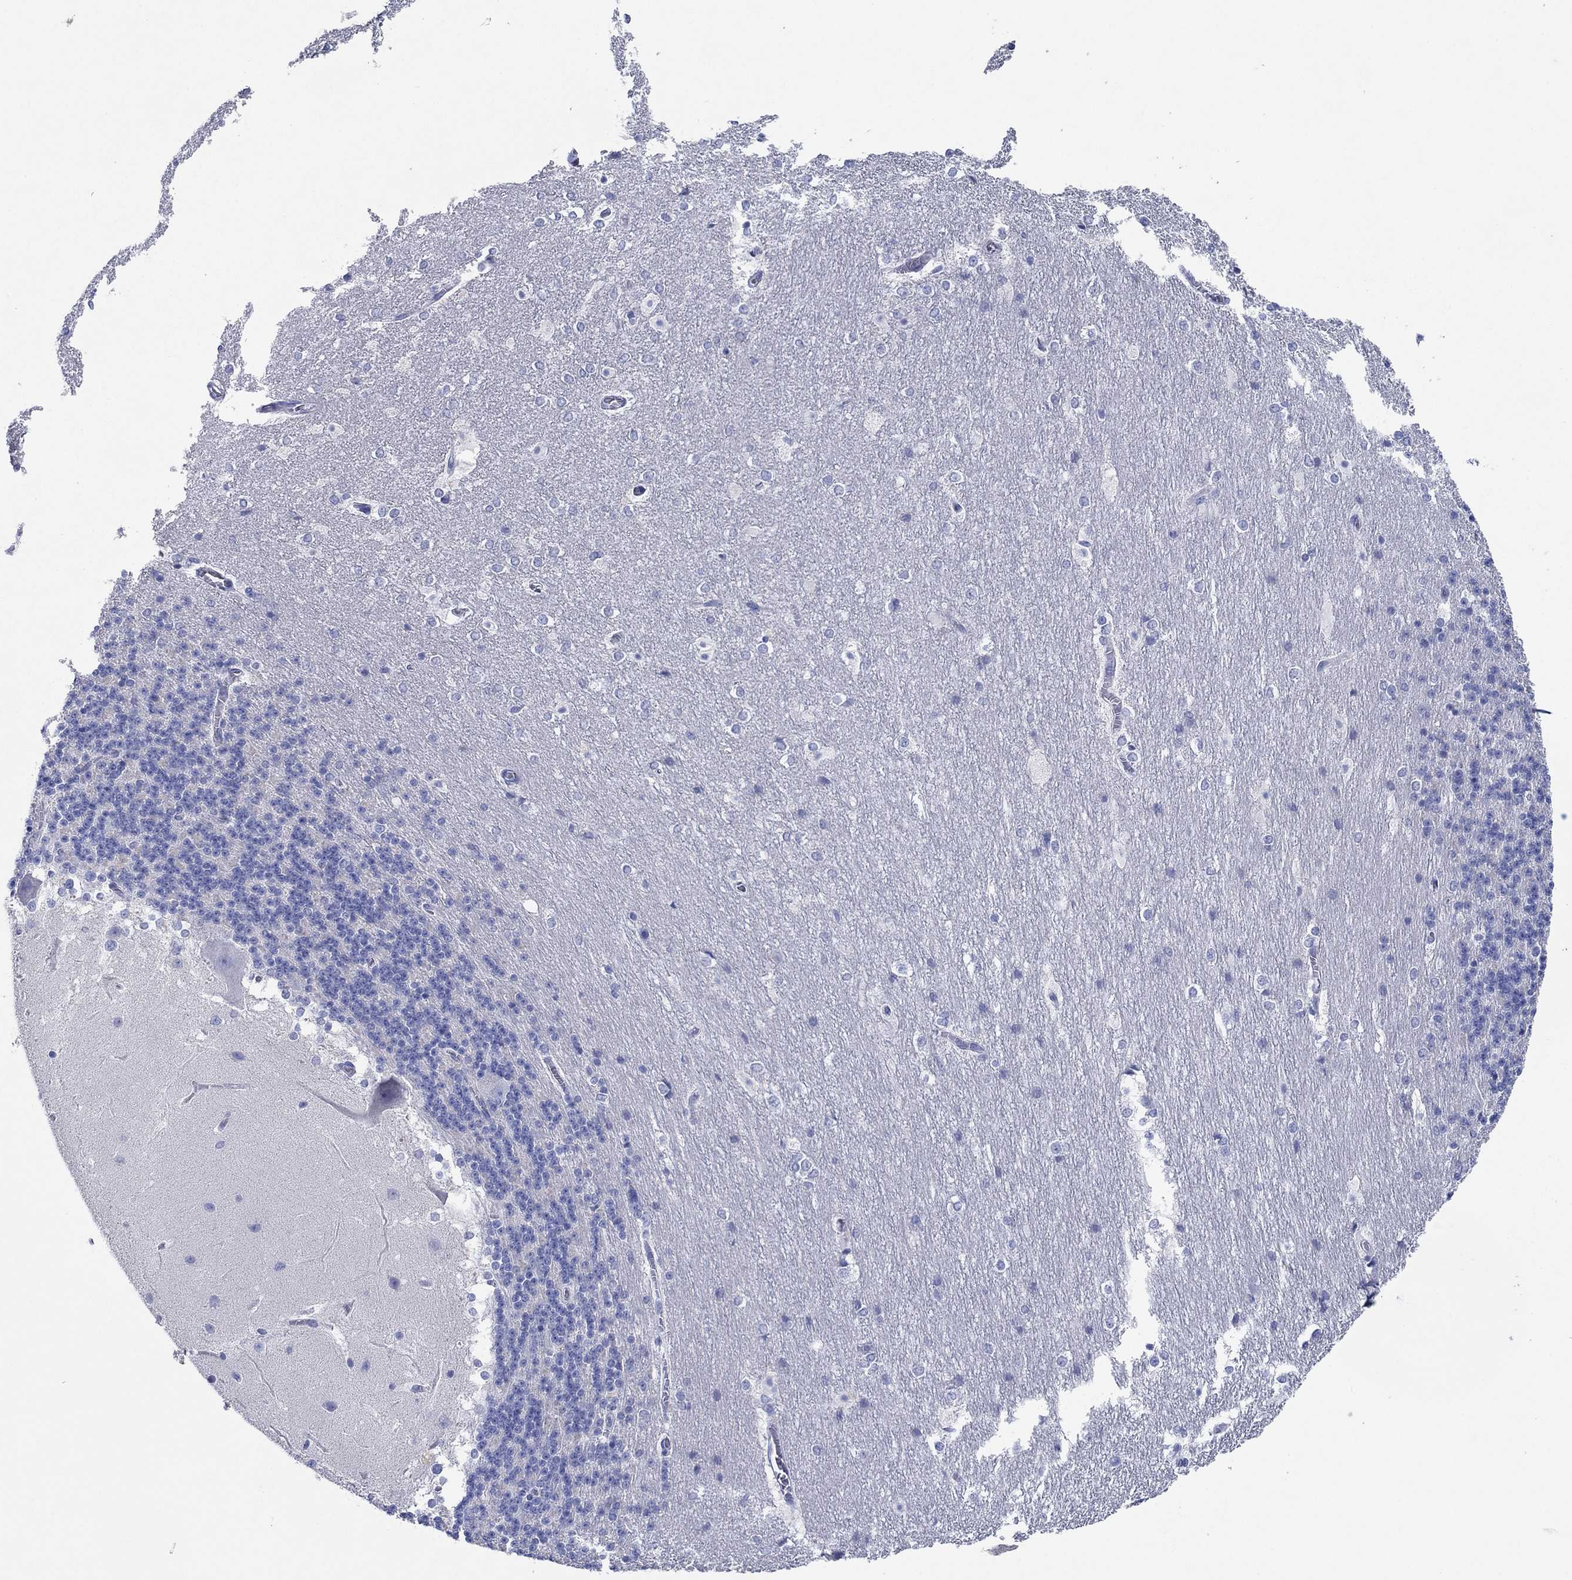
{"staining": {"intensity": "negative", "quantity": "none", "location": "none"}, "tissue": "cerebellum", "cell_type": "Cells in granular layer", "image_type": "normal", "snomed": [{"axis": "morphology", "description": "Normal tissue, NOS"}, {"axis": "topography", "description": "Cerebellum"}], "caption": "Cerebellum stained for a protein using immunohistochemistry displays no staining cells in granular layer.", "gene": "HCRT", "patient": {"sex": "female", "age": 19}}